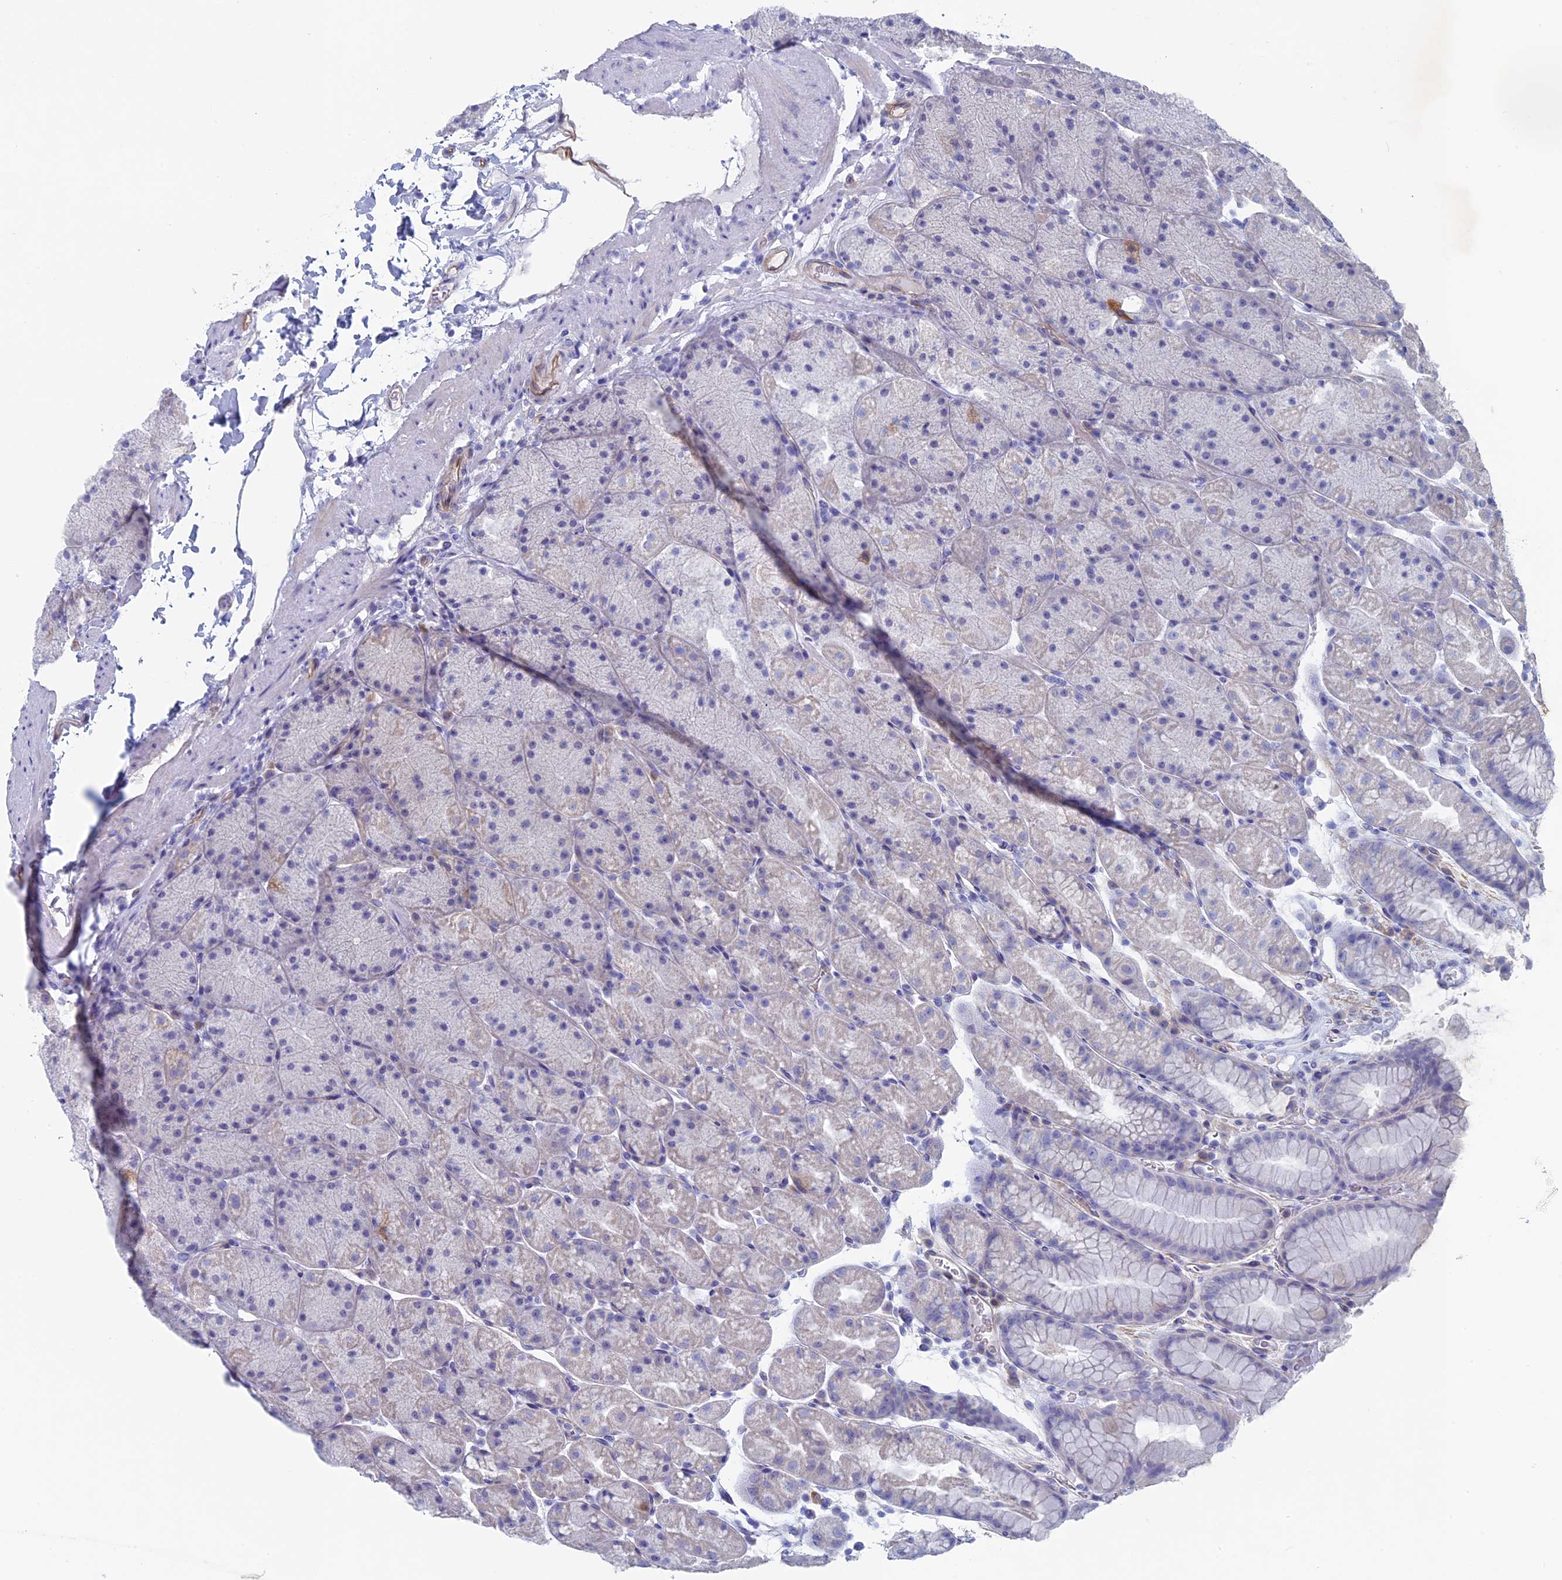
{"staining": {"intensity": "negative", "quantity": "none", "location": "none"}, "tissue": "stomach", "cell_type": "Glandular cells", "image_type": "normal", "snomed": [{"axis": "morphology", "description": "Normal tissue, NOS"}, {"axis": "topography", "description": "Stomach, upper"}, {"axis": "topography", "description": "Stomach, lower"}], "caption": "Immunohistochemistry of benign human stomach demonstrates no positivity in glandular cells.", "gene": "MAGEB6", "patient": {"sex": "male", "age": 67}}